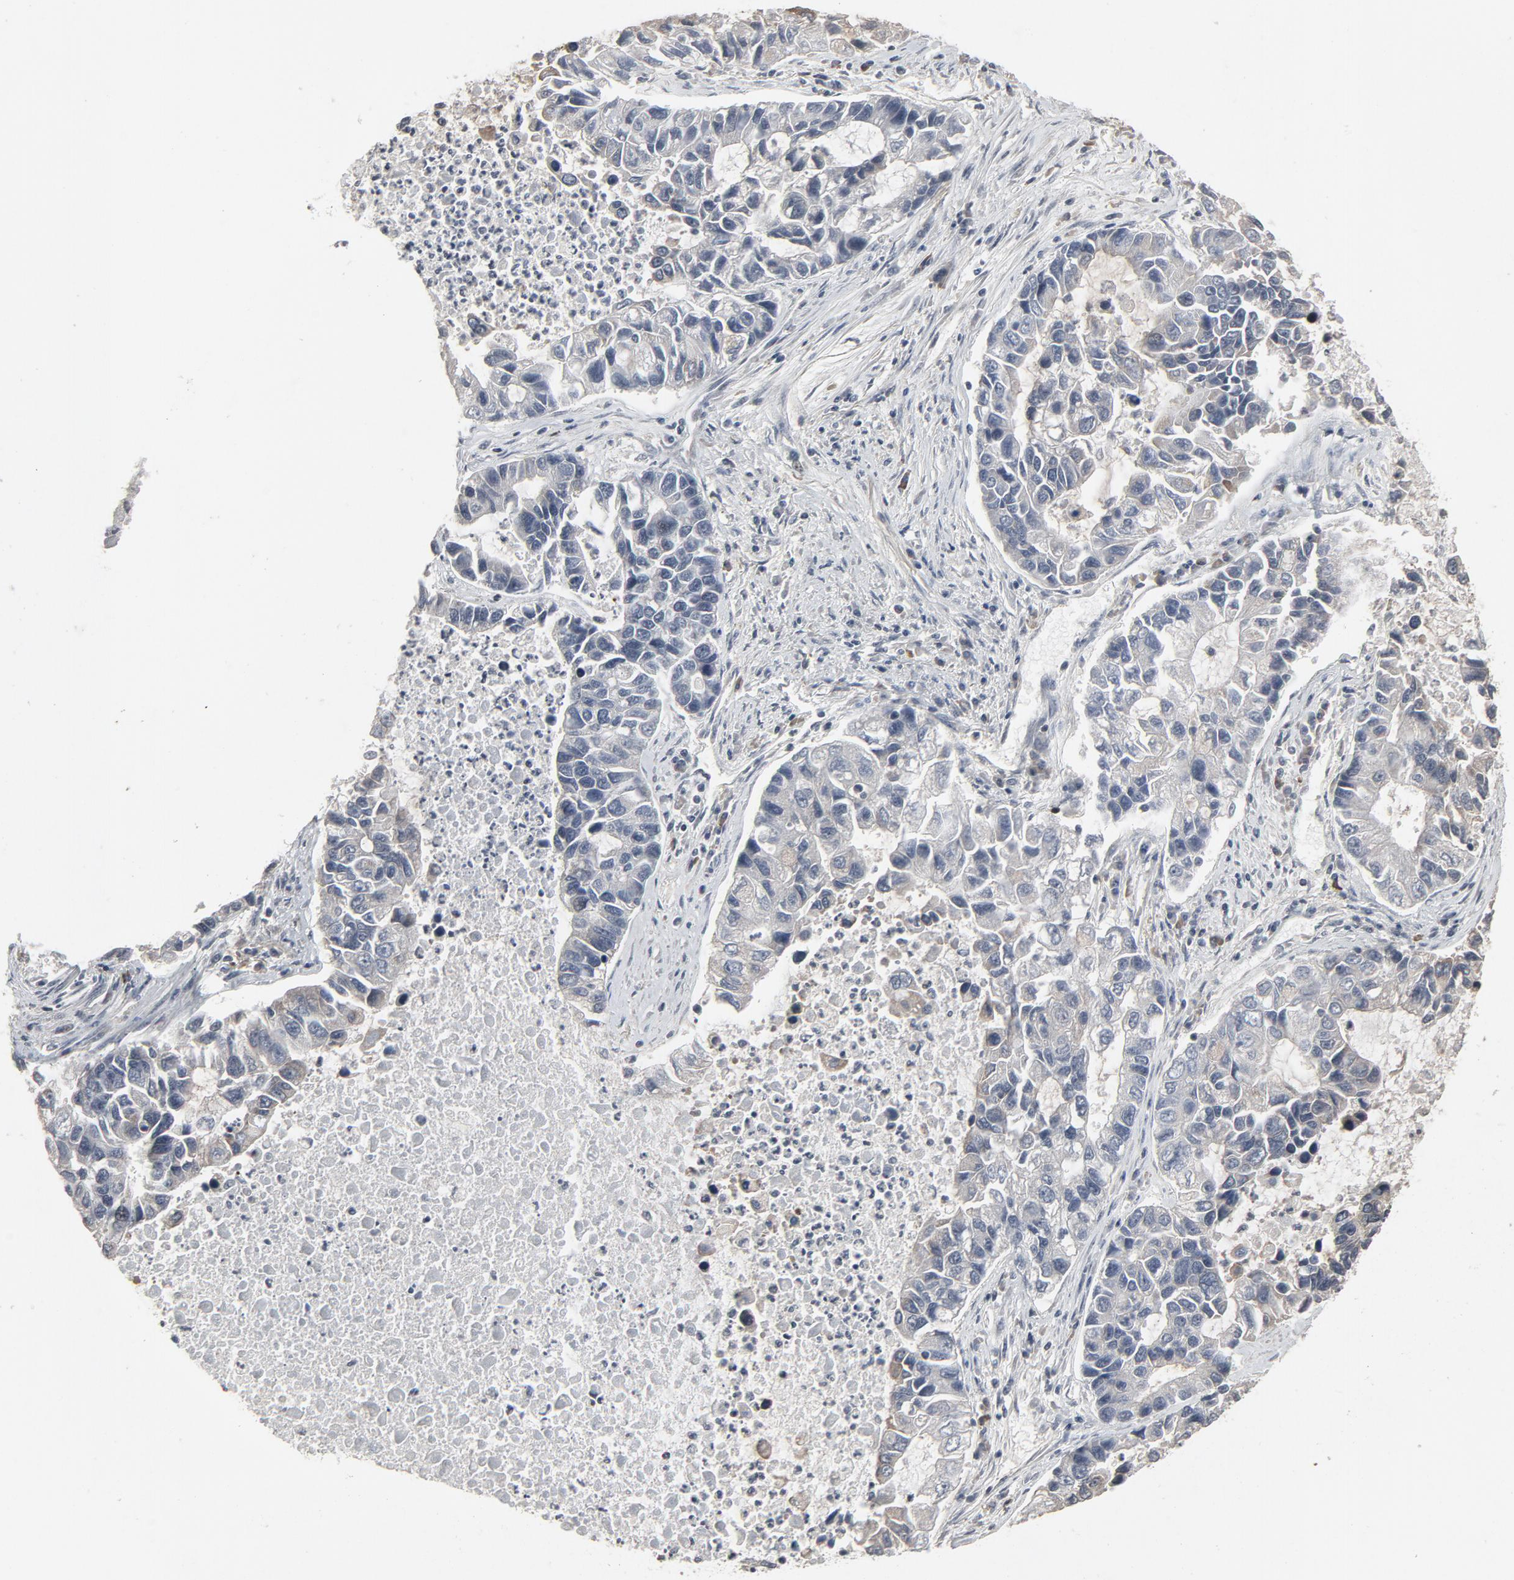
{"staining": {"intensity": "weak", "quantity": "<25%", "location": "cytoplasmic/membranous"}, "tissue": "lung cancer", "cell_type": "Tumor cells", "image_type": "cancer", "snomed": [{"axis": "morphology", "description": "Adenocarcinoma, NOS"}, {"axis": "topography", "description": "Lung"}], "caption": "Human lung cancer (adenocarcinoma) stained for a protein using immunohistochemistry displays no expression in tumor cells.", "gene": "POM121", "patient": {"sex": "female", "age": 51}}